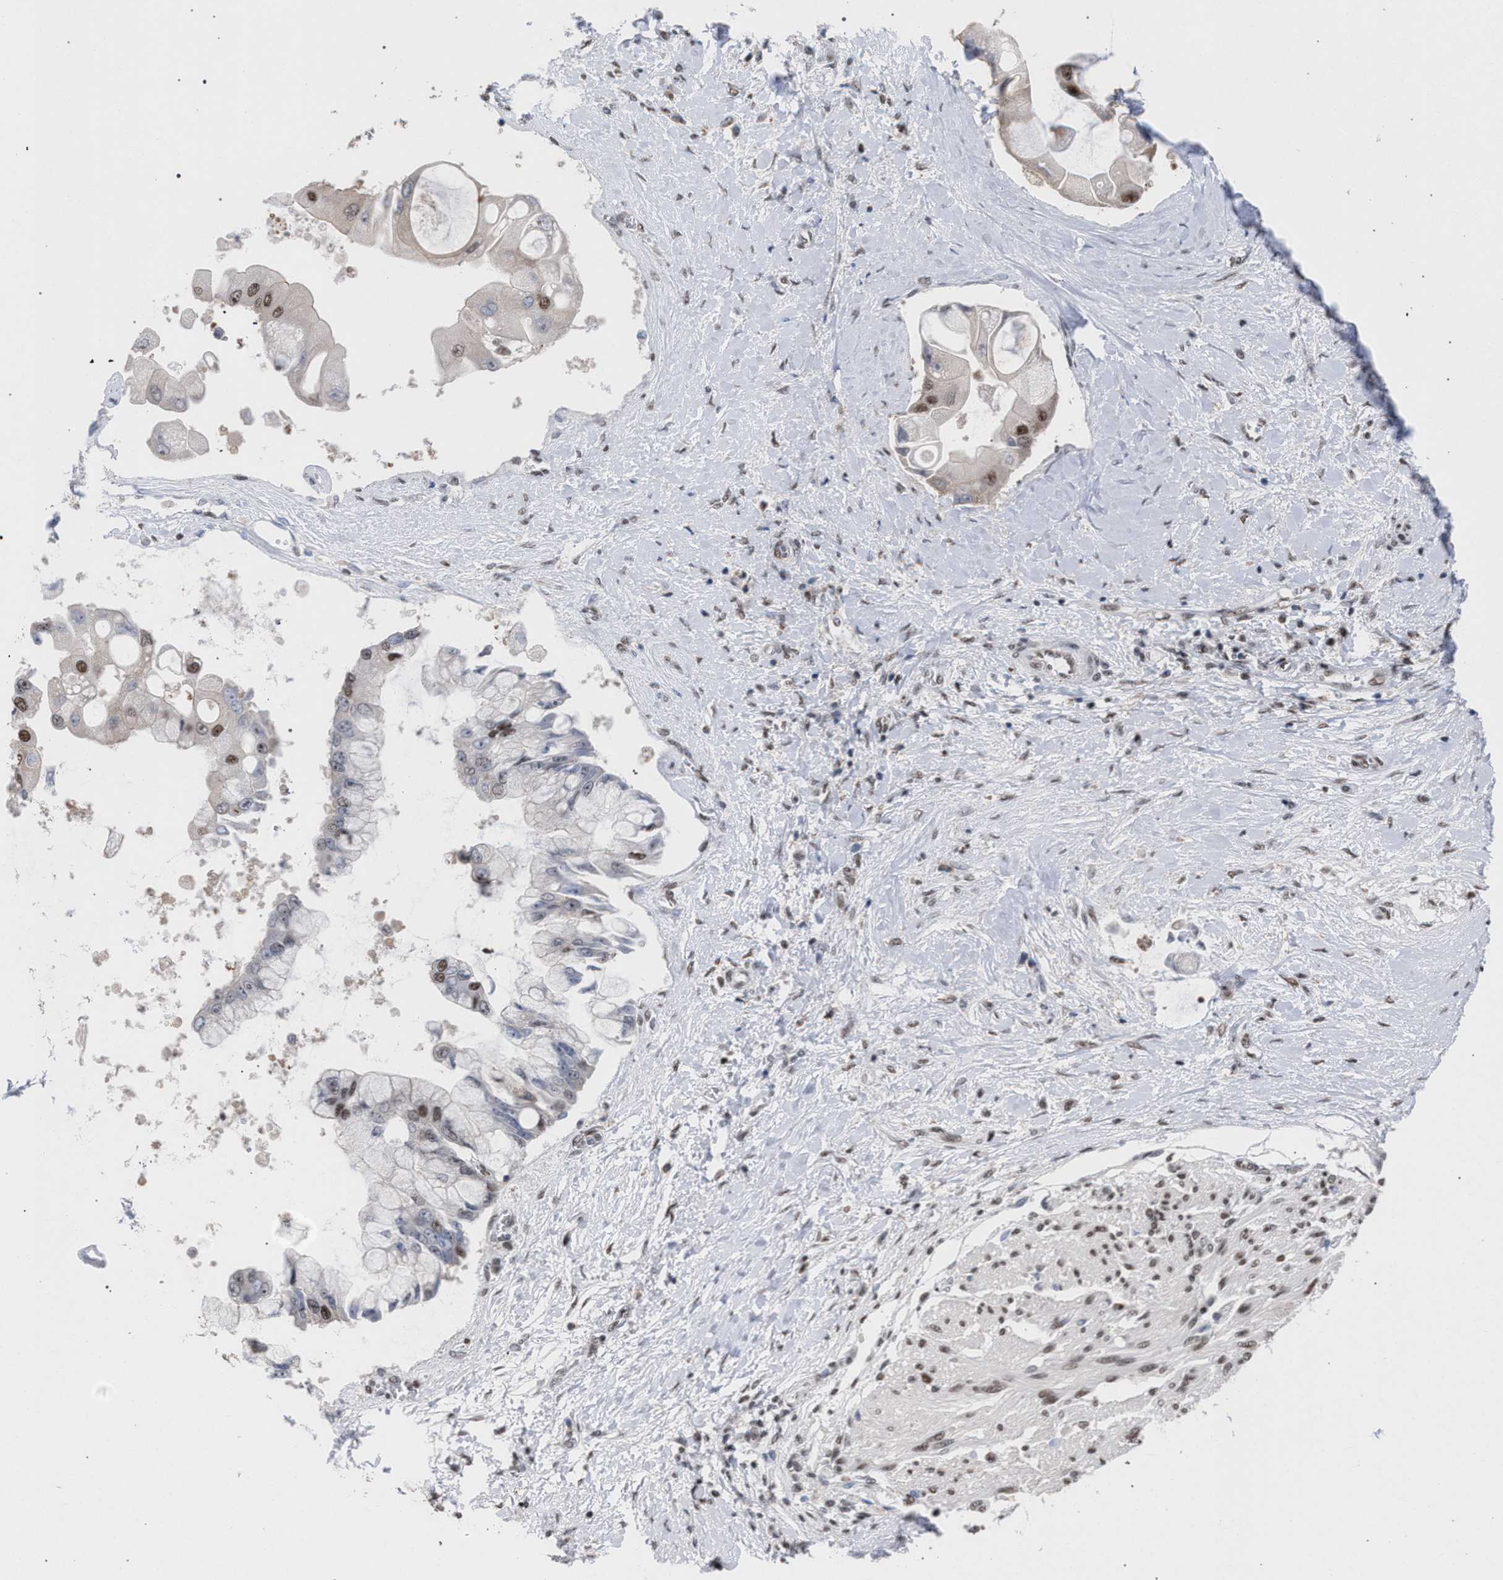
{"staining": {"intensity": "moderate", "quantity": "<25%", "location": "nuclear"}, "tissue": "liver cancer", "cell_type": "Tumor cells", "image_type": "cancer", "snomed": [{"axis": "morphology", "description": "Cholangiocarcinoma"}, {"axis": "topography", "description": "Liver"}], "caption": "Liver cancer stained with IHC reveals moderate nuclear expression in about <25% of tumor cells. (DAB IHC, brown staining for protein, blue staining for nuclei).", "gene": "SCAF4", "patient": {"sex": "male", "age": 50}}